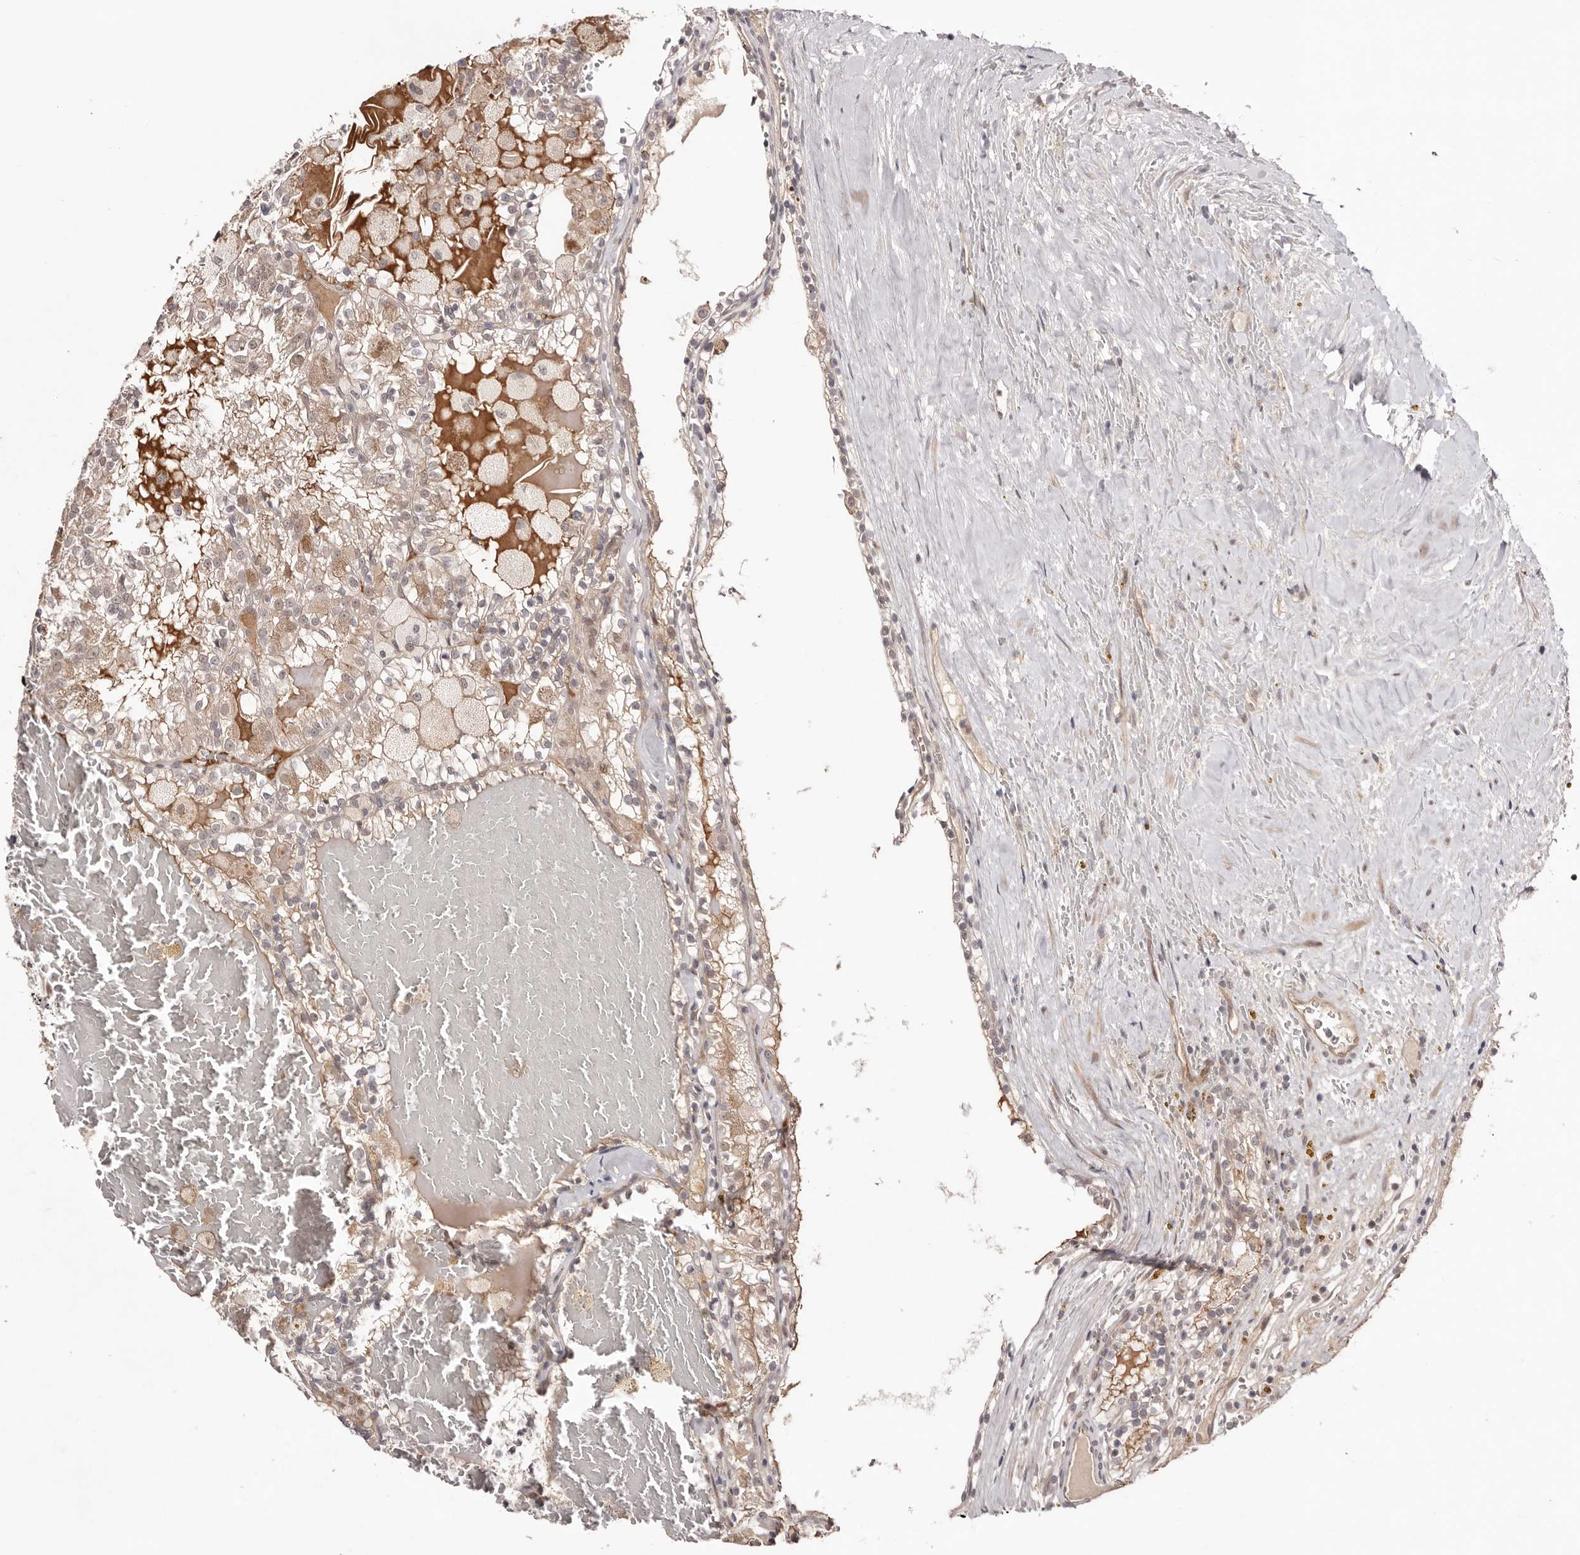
{"staining": {"intensity": "weak", "quantity": "<25%", "location": "cytoplasmic/membranous"}, "tissue": "renal cancer", "cell_type": "Tumor cells", "image_type": "cancer", "snomed": [{"axis": "morphology", "description": "Adenocarcinoma, NOS"}, {"axis": "topography", "description": "Kidney"}], "caption": "A high-resolution photomicrograph shows IHC staining of renal cancer (adenocarcinoma), which exhibits no significant positivity in tumor cells. (Stains: DAB (3,3'-diaminobenzidine) IHC with hematoxylin counter stain, Microscopy: brightfield microscopy at high magnification).", "gene": "EGR3", "patient": {"sex": "female", "age": 56}}